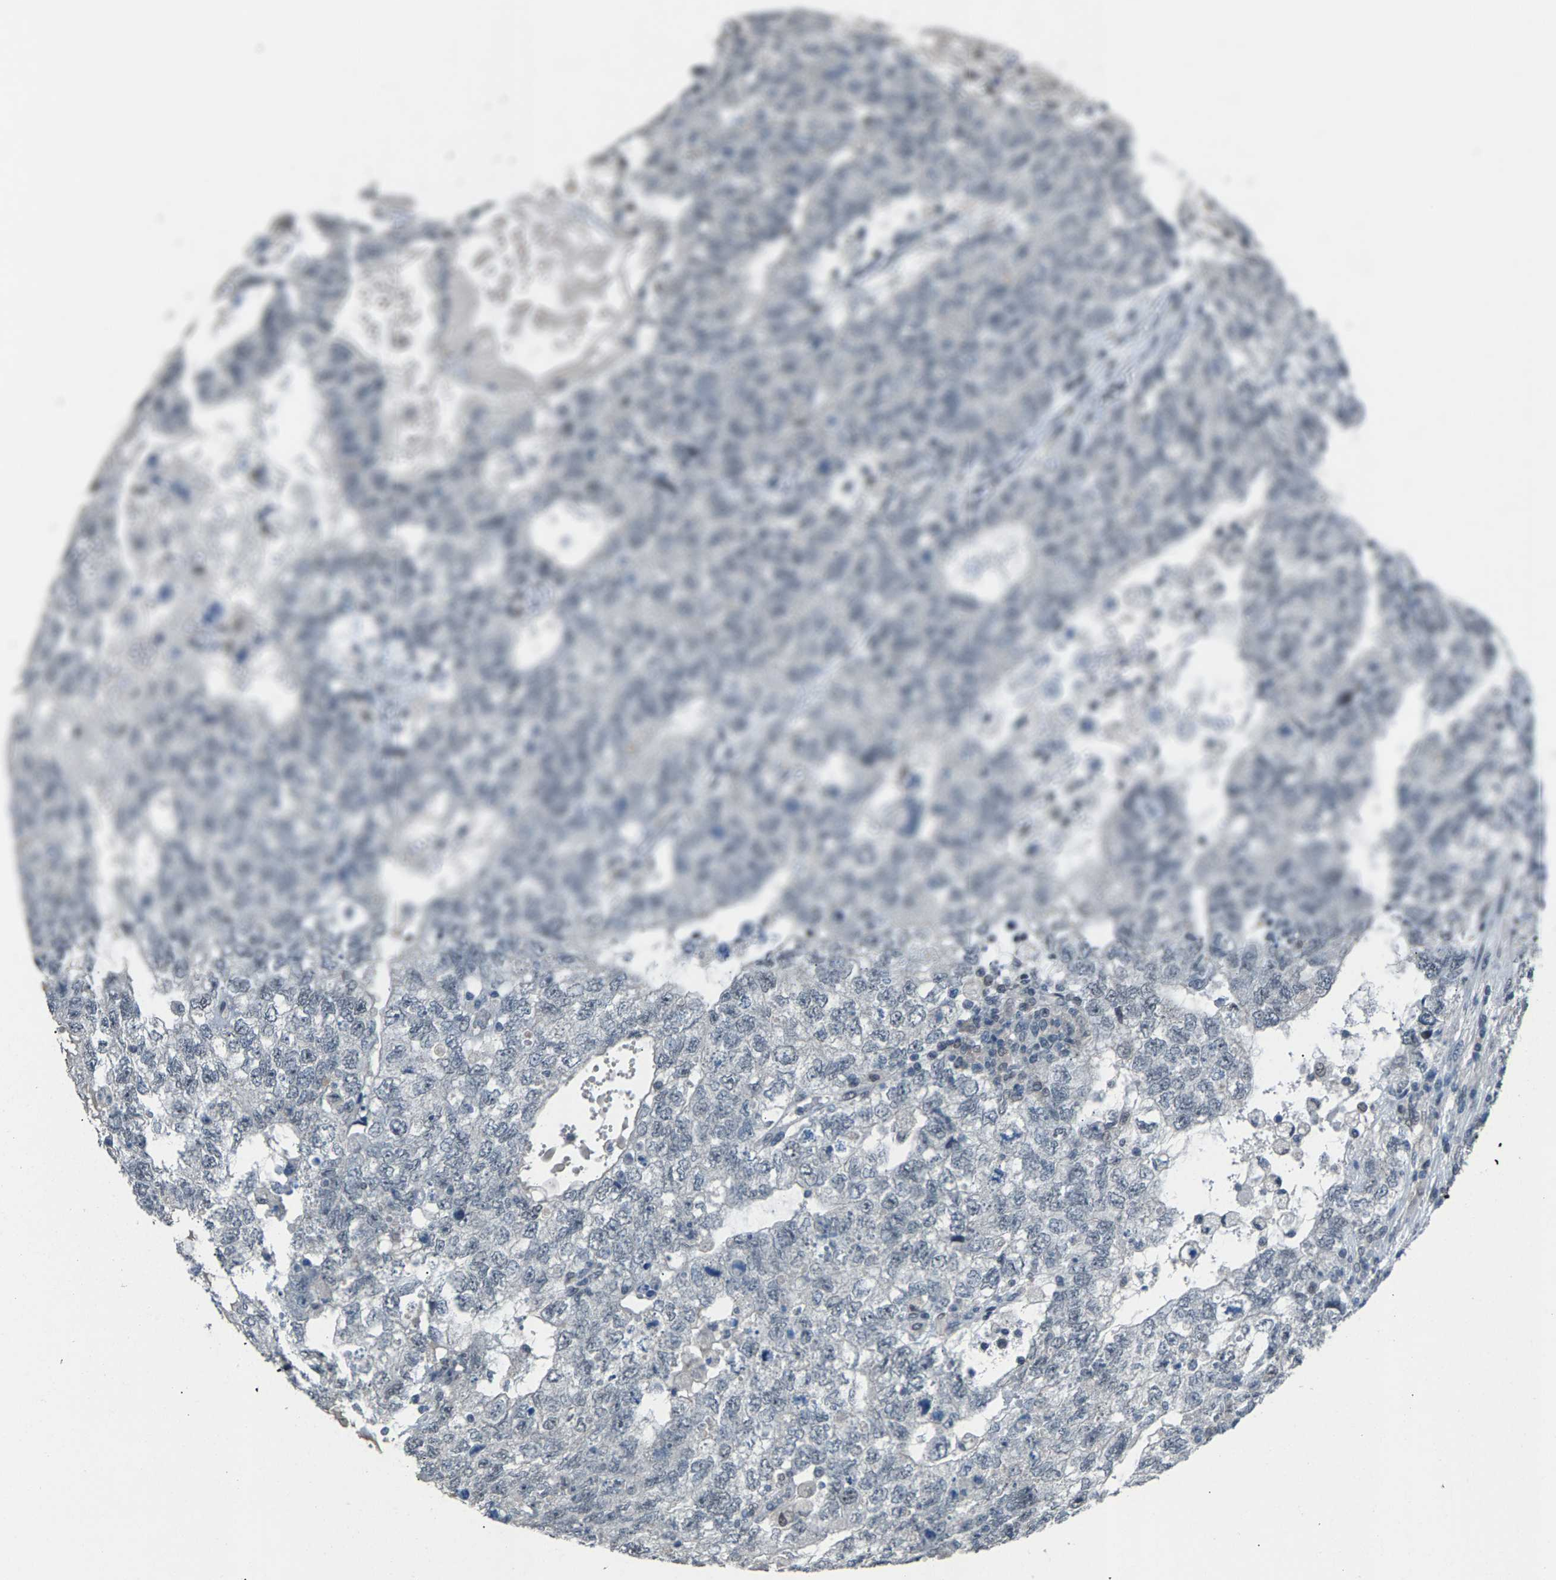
{"staining": {"intensity": "negative", "quantity": "none", "location": "none"}, "tissue": "testis cancer", "cell_type": "Tumor cells", "image_type": "cancer", "snomed": [{"axis": "morphology", "description": "Carcinoma, Embryonal, NOS"}, {"axis": "topography", "description": "Testis"}], "caption": "DAB (3,3'-diaminobenzidine) immunohistochemical staining of testis cancer (embryonal carcinoma) exhibits no significant staining in tumor cells.", "gene": "ZNF276", "patient": {"sex": "male", "age": 36}}